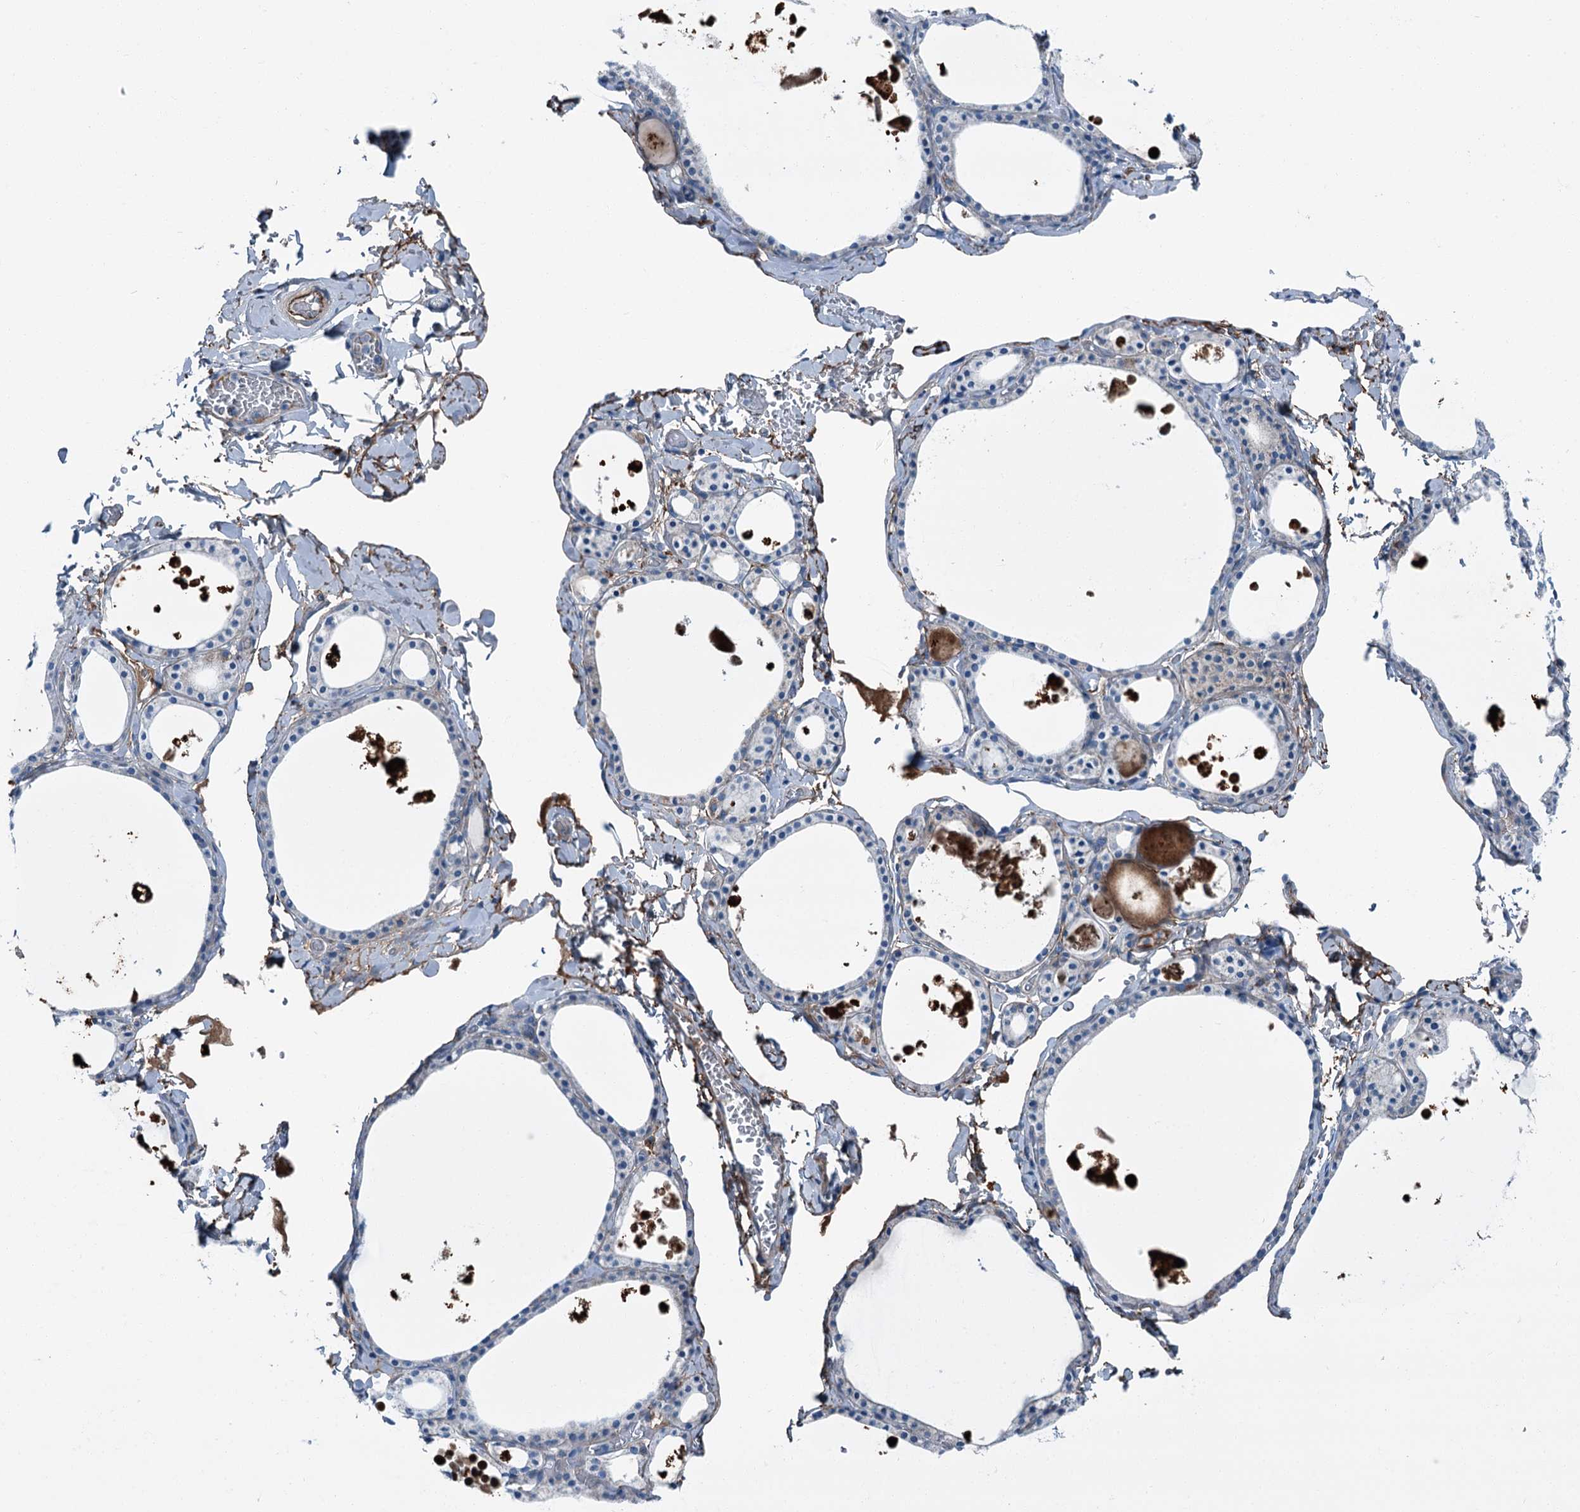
{"staining": {"intensity": "negative", "quantity": "none", "location": "none"}, "tissue": "thyroid gland", "cell_type": "Glandular cells", "image_type": "normal", "snomed": [{"axis": "morphology", "description": "Normal tissue, NOS"}, {"axis": "topography", "description": "Thyroid gland"}], "caption": "This image is of unremarkable thyroid gland stained with IHC to label a protein in brown with the nuclei are counter-stained blue. There is no staining in glandular cells. (IHC, brightfield microscopy, high magnification).", "gene": "AXL", "patient": {"sex": "male", "age": 56}}